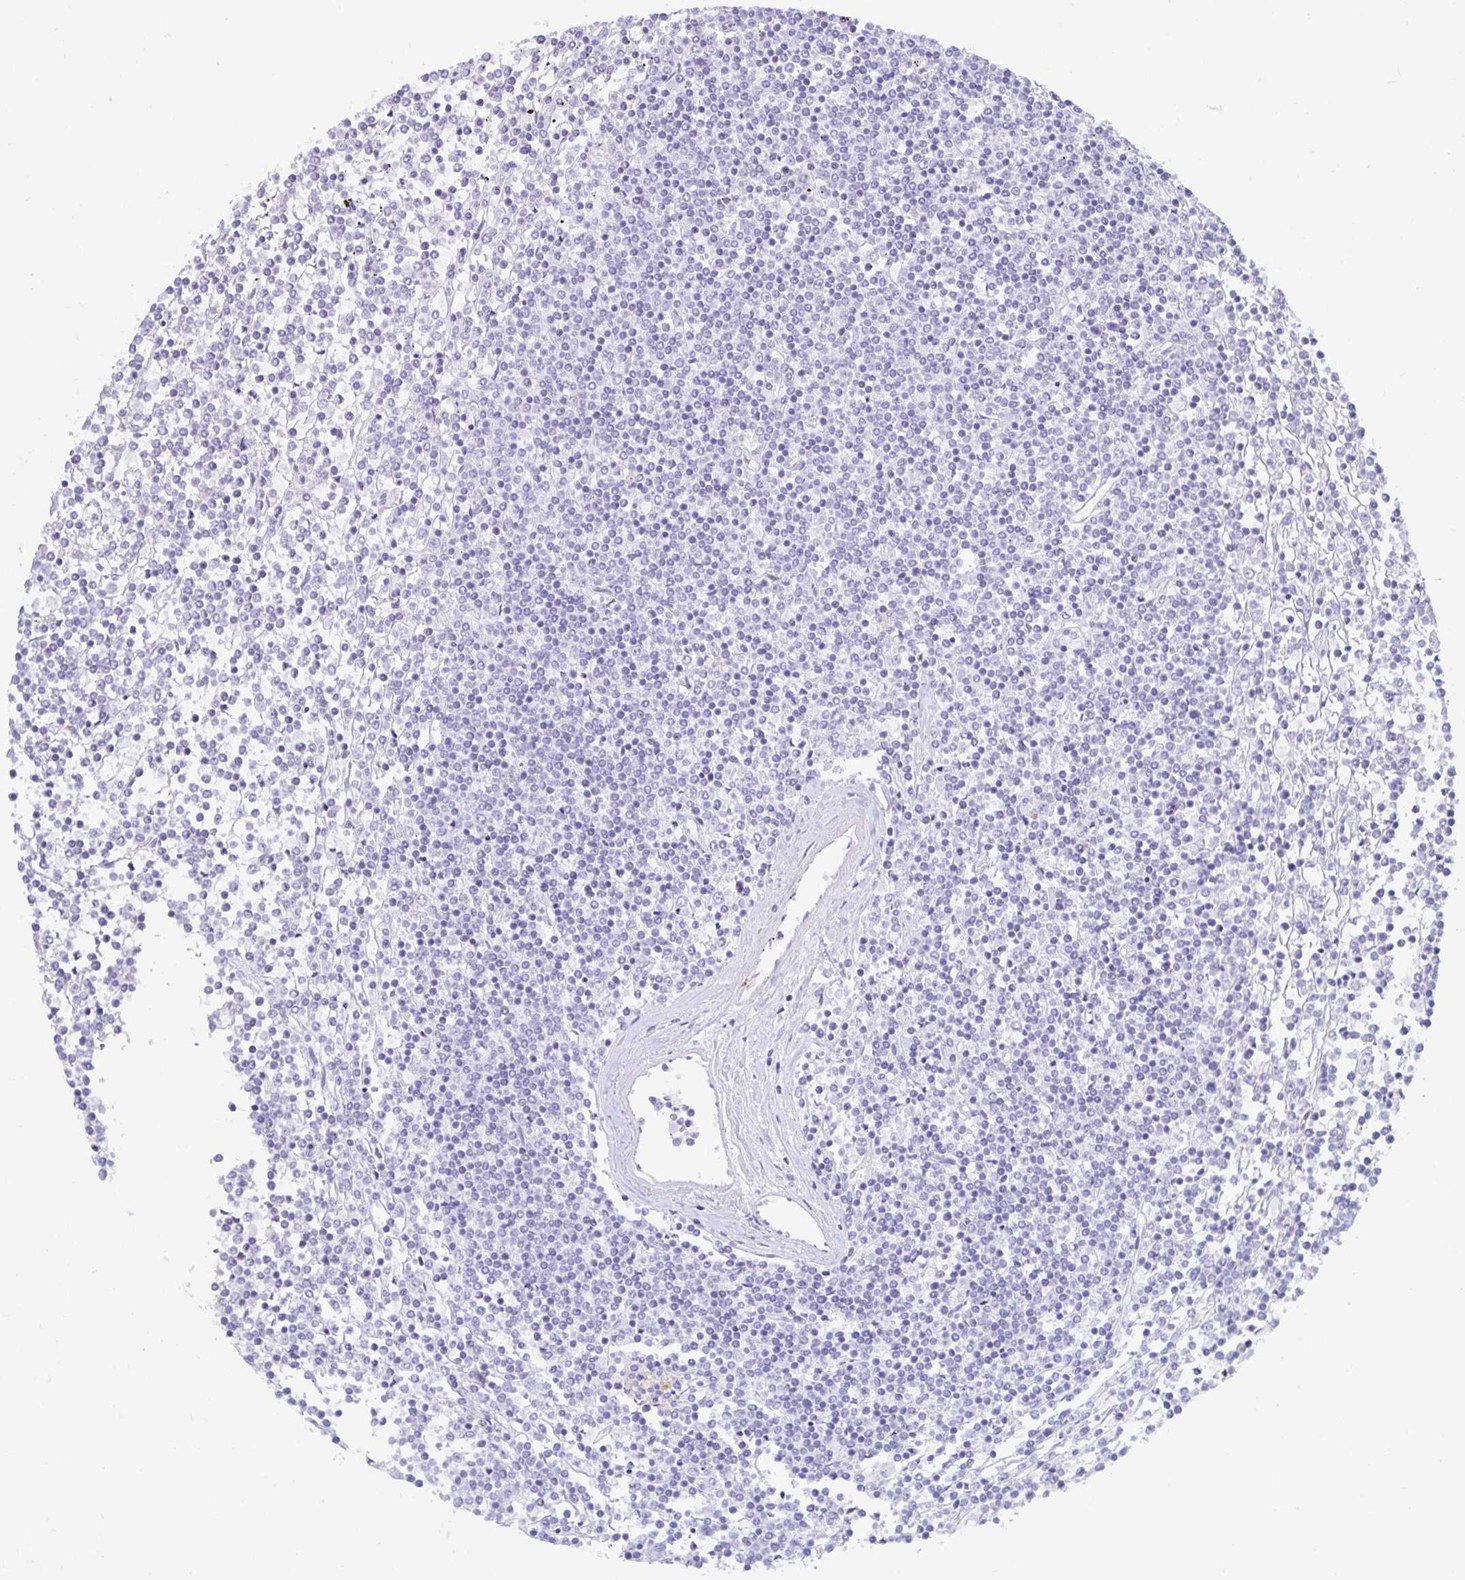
{"staining": {"intensity": "negative", "quantity": "none", "location": "none"}, "tissue": "lymphoma", "cell_type": "Tumor cells", "image_type": "cancer", "snomed": [{"axis": "morphology", "description": "Malignant lymphoma, non-Hodgkin's type, Low grade"}, {"axis": "topography", "description": "Spleen"}], "caption": "Immunohistochemistry (IHC) histopathology image of neoplastic tissue: human lymphoma stained with DAB shows no significant protein expression in tumor cells. (DAB (3,3'-diaminobenzidine) IHC visualized using brightfield microscopy, high magnification).", "gene": "MON2", "patient": {"sex": "female", "age": 19}}